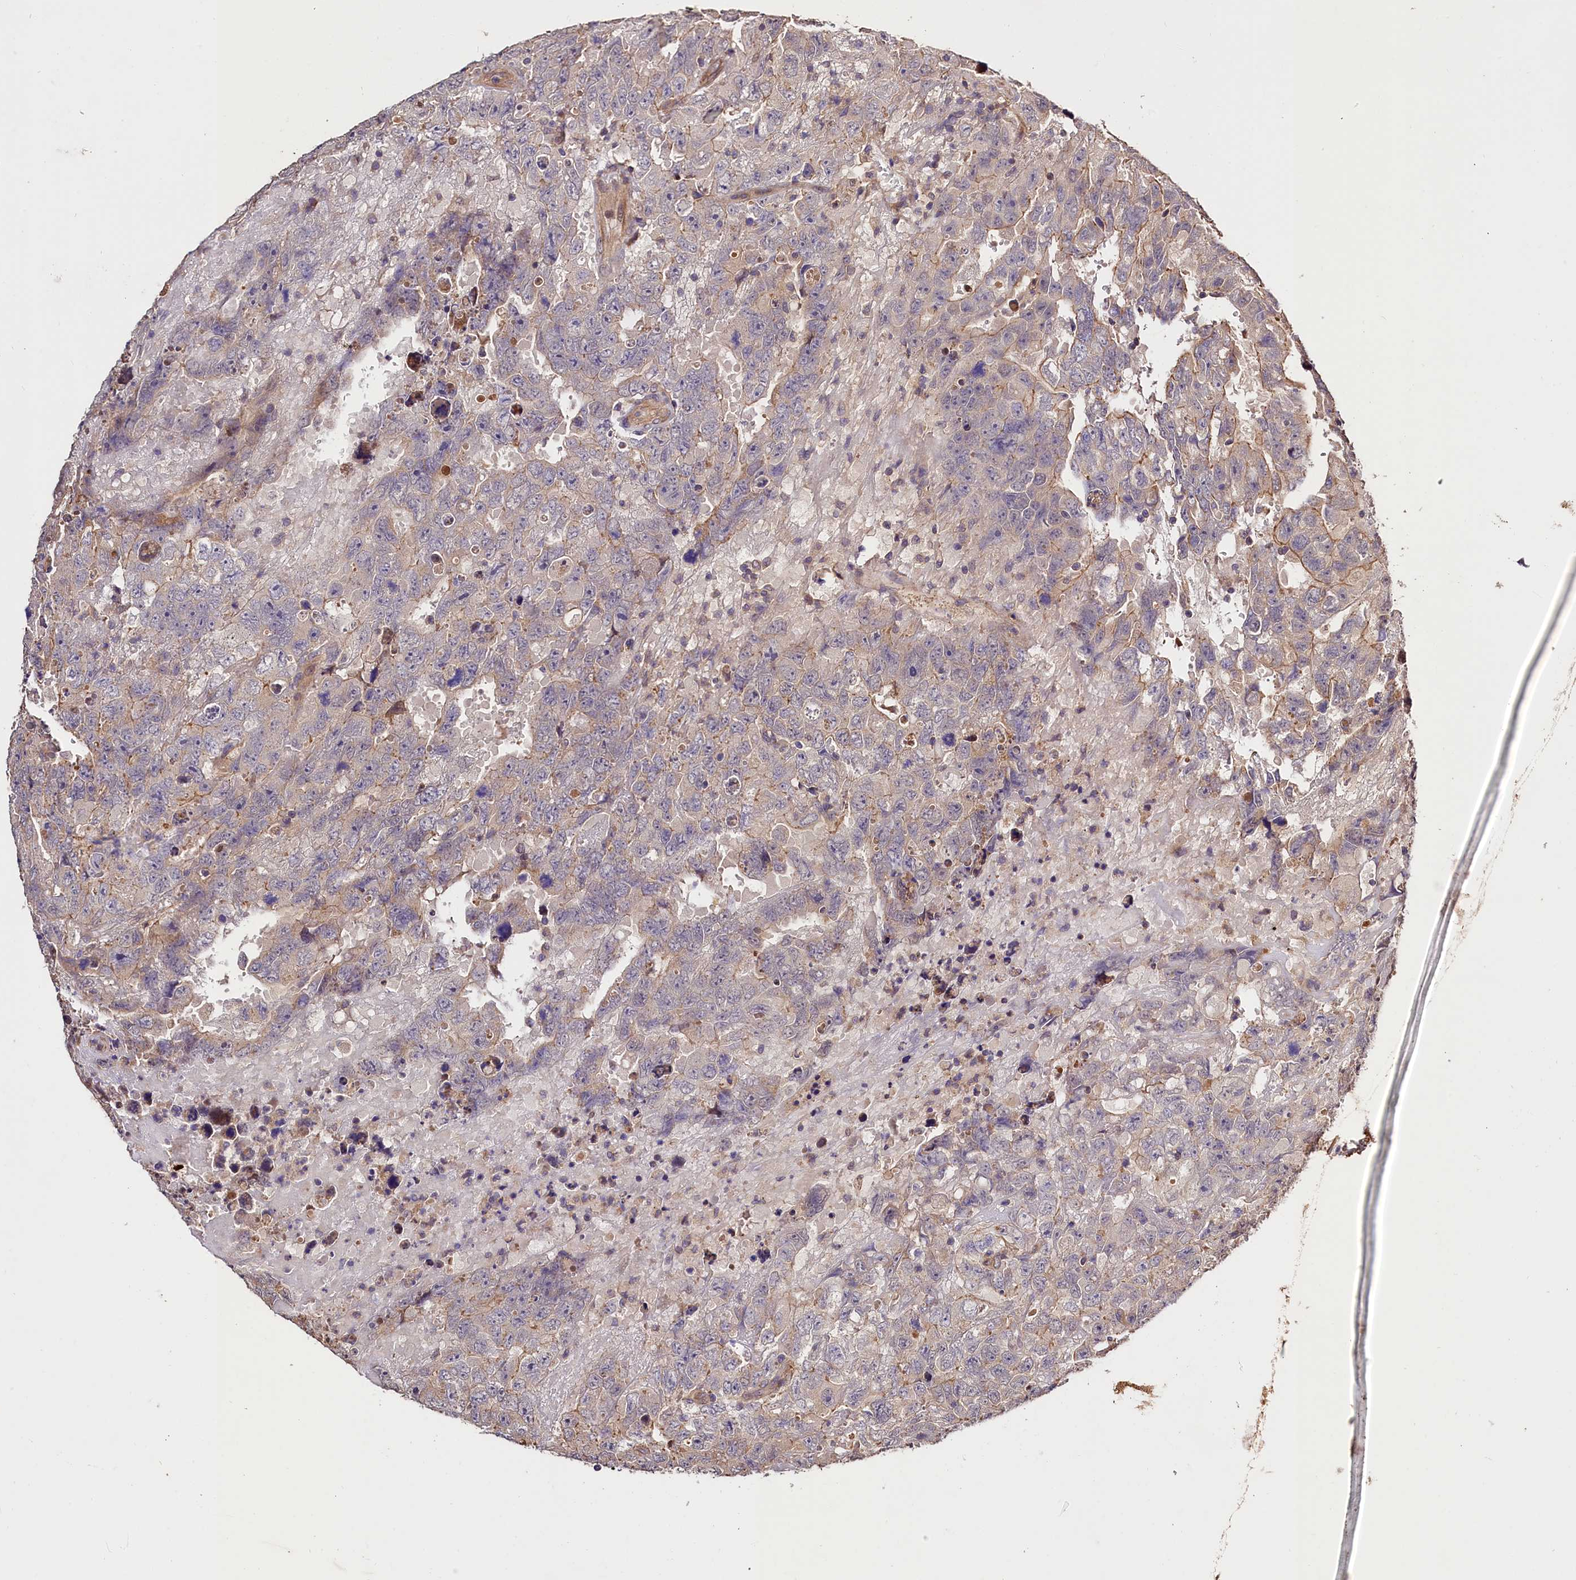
{"staining": {"intensity": "weak", "quantity": "<25%", "location": "cytoplasmic/membranous"}, "tissue": "testis cancer", "cell_type": "Tumor cells", "image_type": "cancer", "snomed": [{"axis": "morphology", "description": "Carcinoma, Embryonal, NOS"}, {"axis": "topography", "description": "Testis"}], "caption": "DAB (3,3'-diaminobenzidine) immunohistochemical staining of human testis embryonal carcinoma shows no significant staining in tumor cells.", "gene": "CES3", "patient": {"sex": "male", "age": 45}}